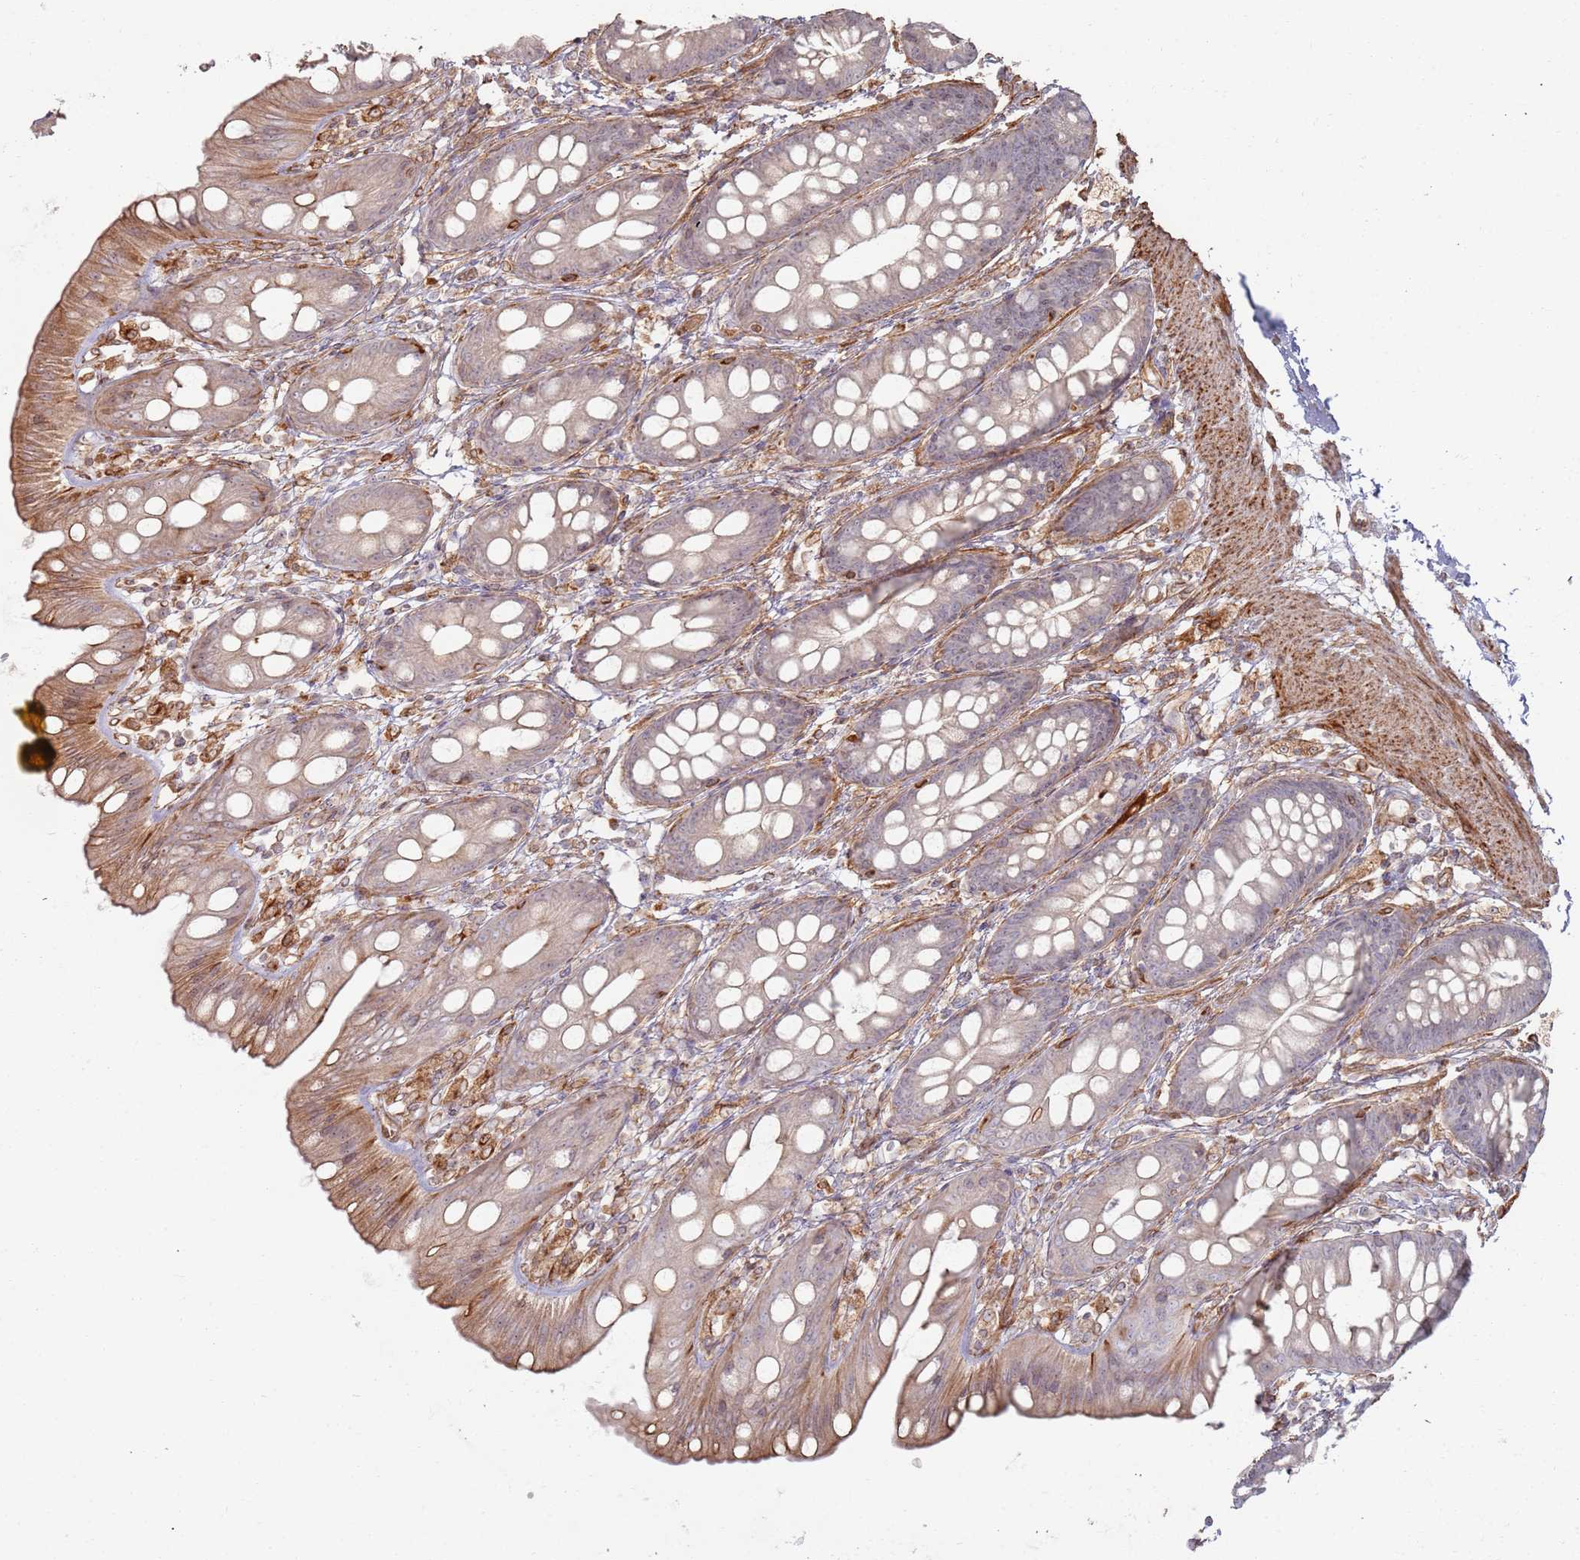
{"staining": {"intensity": "moderate", "quantity": "<25%", "location": "cytoplasmic/membranous"}, "tissue": "rectum", "cell_type": "Glandular cells", "image_type": "normal", "snomed": [{"axis": "morphology", "description": "Normal tissue, NOS"}, {"axis": "topography", "description": "Rectum"}], "caption": "Immunohistochemical staining of unremarkable human rectum reveals low levels of moderate cytoplasmic/membranous staining in approximately <25% of glandular cells. Using DAB (3,3'-diaminobenzidine) (brown) and hematoxylin (blue) stains, captured at high magnification using brightfield microscopy.", "gene": "PHF21A", "patient": {"sex": "female", "age": 65}}